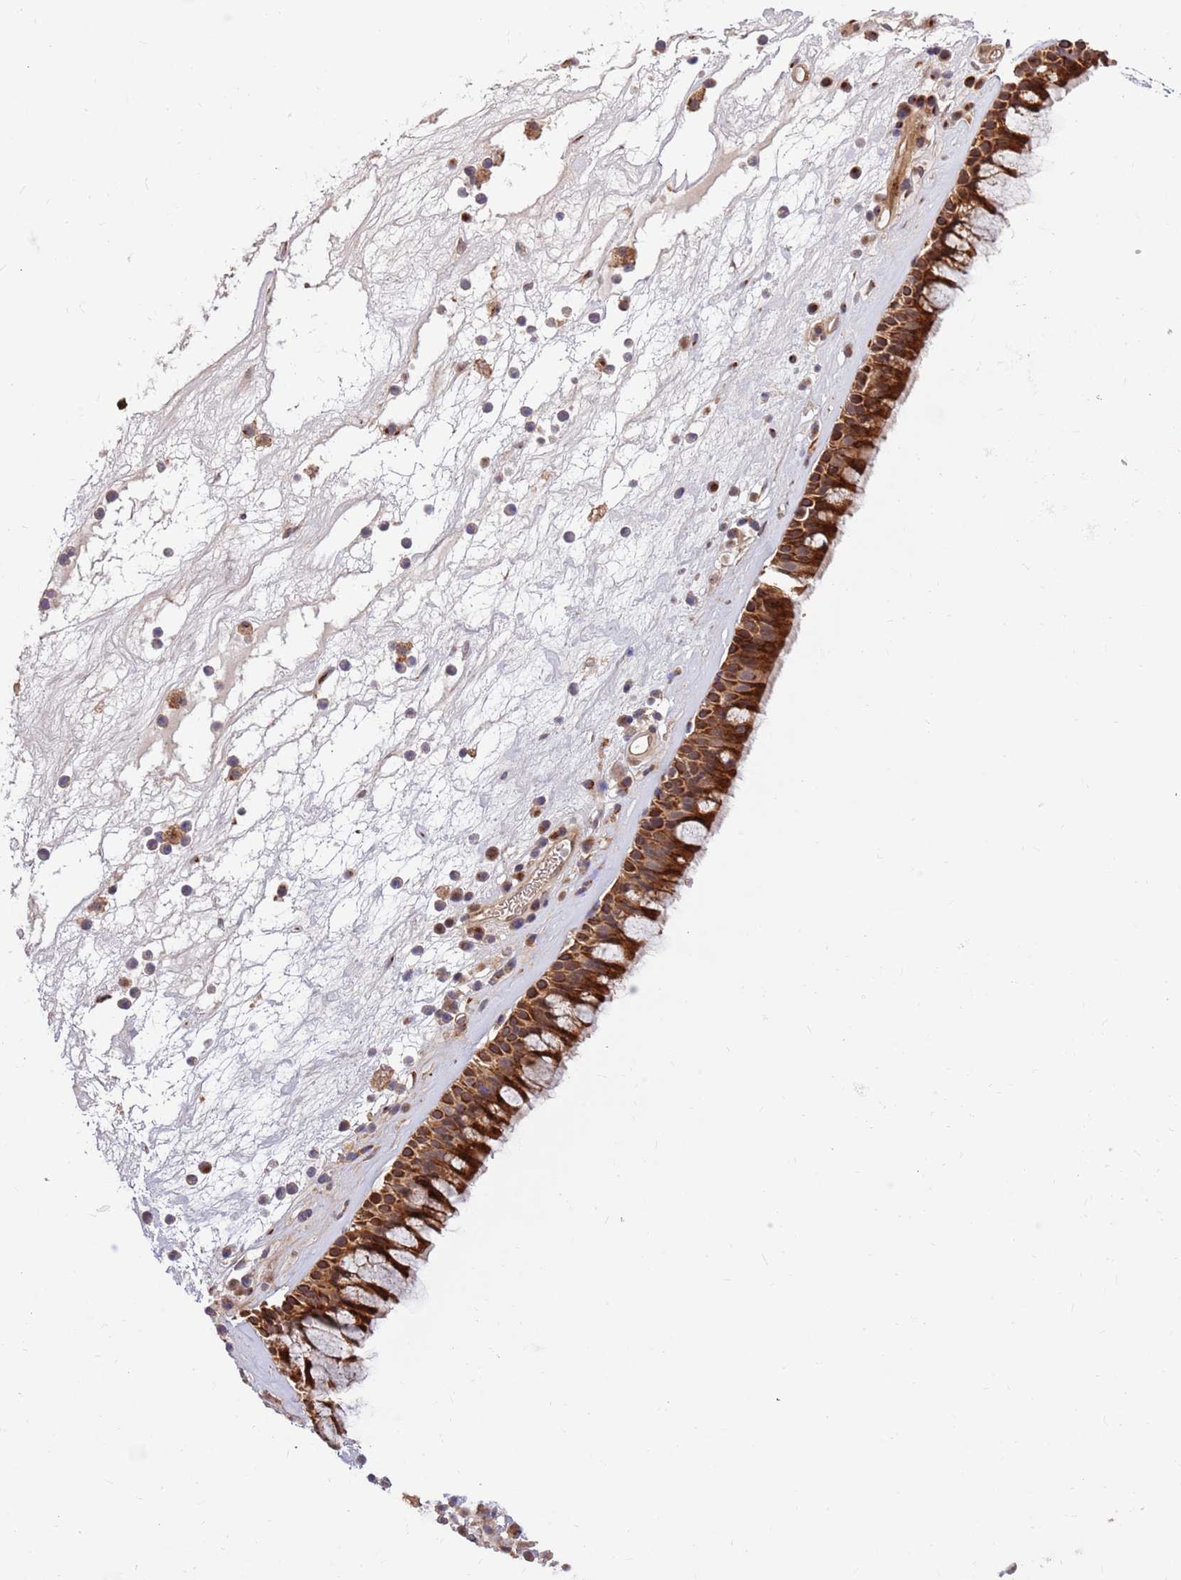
{"staining": {"intensity": "strong", "quantity": ">75%", "location": "cytoplasmic/membranous"}, "tissue": "nasopharynx", "cell_type": "Respiratory epithelial cells", "image_type": "normal", "snomed": [{"axis": "morphology", "description": "Normal tissue, NOS"}, {"axis": "morphology", "description": "Squamous cell carcinoma, NOS"}, {"axis": "topography", "description": "Nasopharynx"}, {"axis": "topography", "description": "Head-Neck"}], "caption": "Respiratory epithelial cells show strong cytoplasmic/membranous positivity in about >75% of cells in normal nasopharynx.", "gene": "HAUS3", "patient": {"sex": "male", "age": 85}}